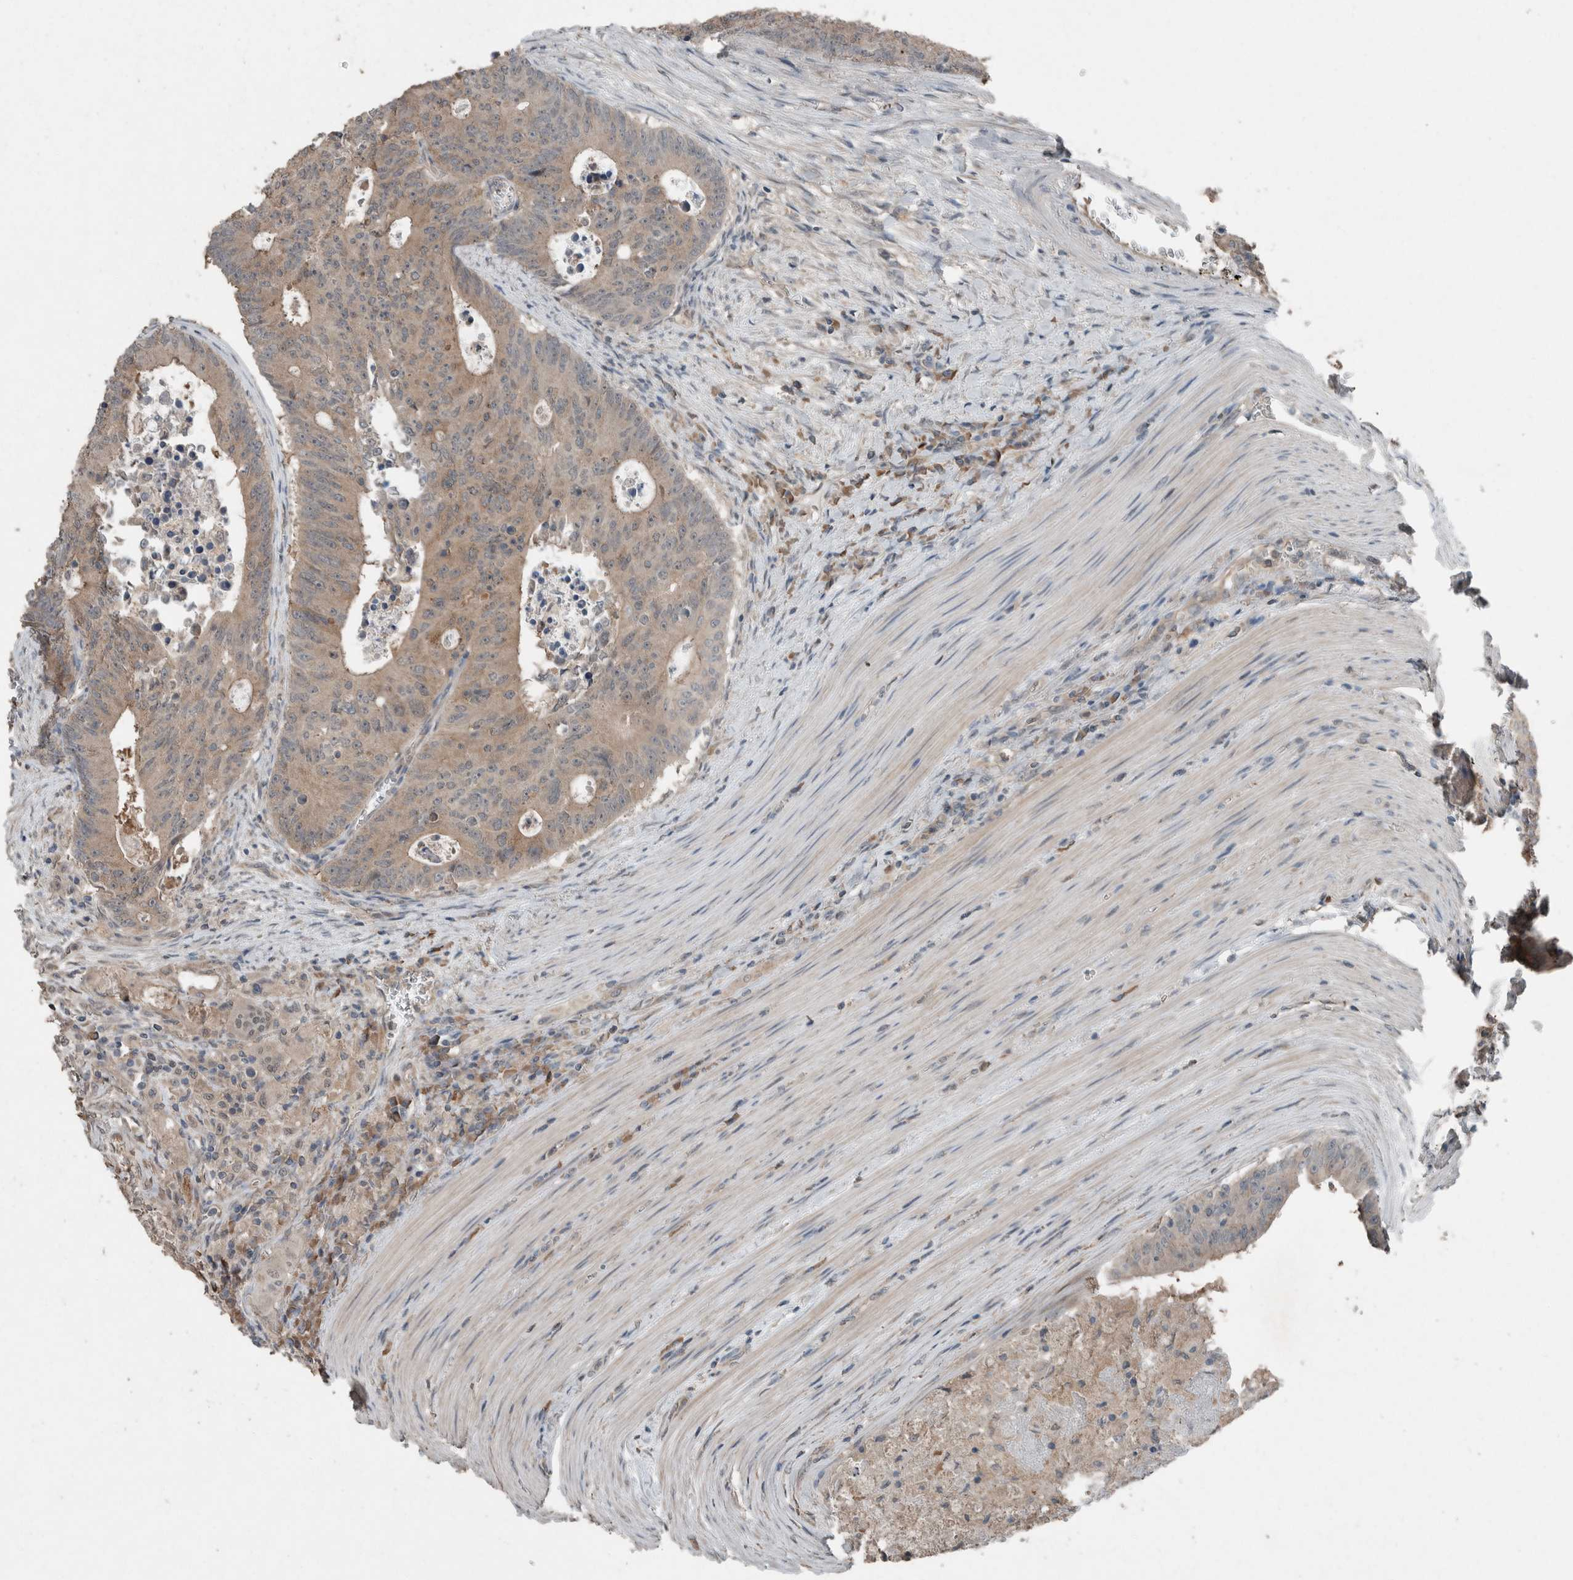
{"staining": {"intensity": "weak", "quantity": ">75%", "location": "cytoplasmic/membranous"}, "tissue": "colorectal cancer", "cell_type": "Tumor cells", "image_type": "cancer", "snomed": [{"axis": "morphology", "description": "Adenocarcinoma, NOS"}, {"axis": "topography", "description": "Colon"}], "caption": "IHC of colorectal adenocarcinoma reveals low levels of weak cytoplasmic/membranous expression in approximately >75% of tumor cells. (DAB (3,3'-diaminobenzidine) IHC, brown staining for protein, blue staining for nuclei).", "gene": "KNTC1", "patient": {"sex": "male", "age": 87}}